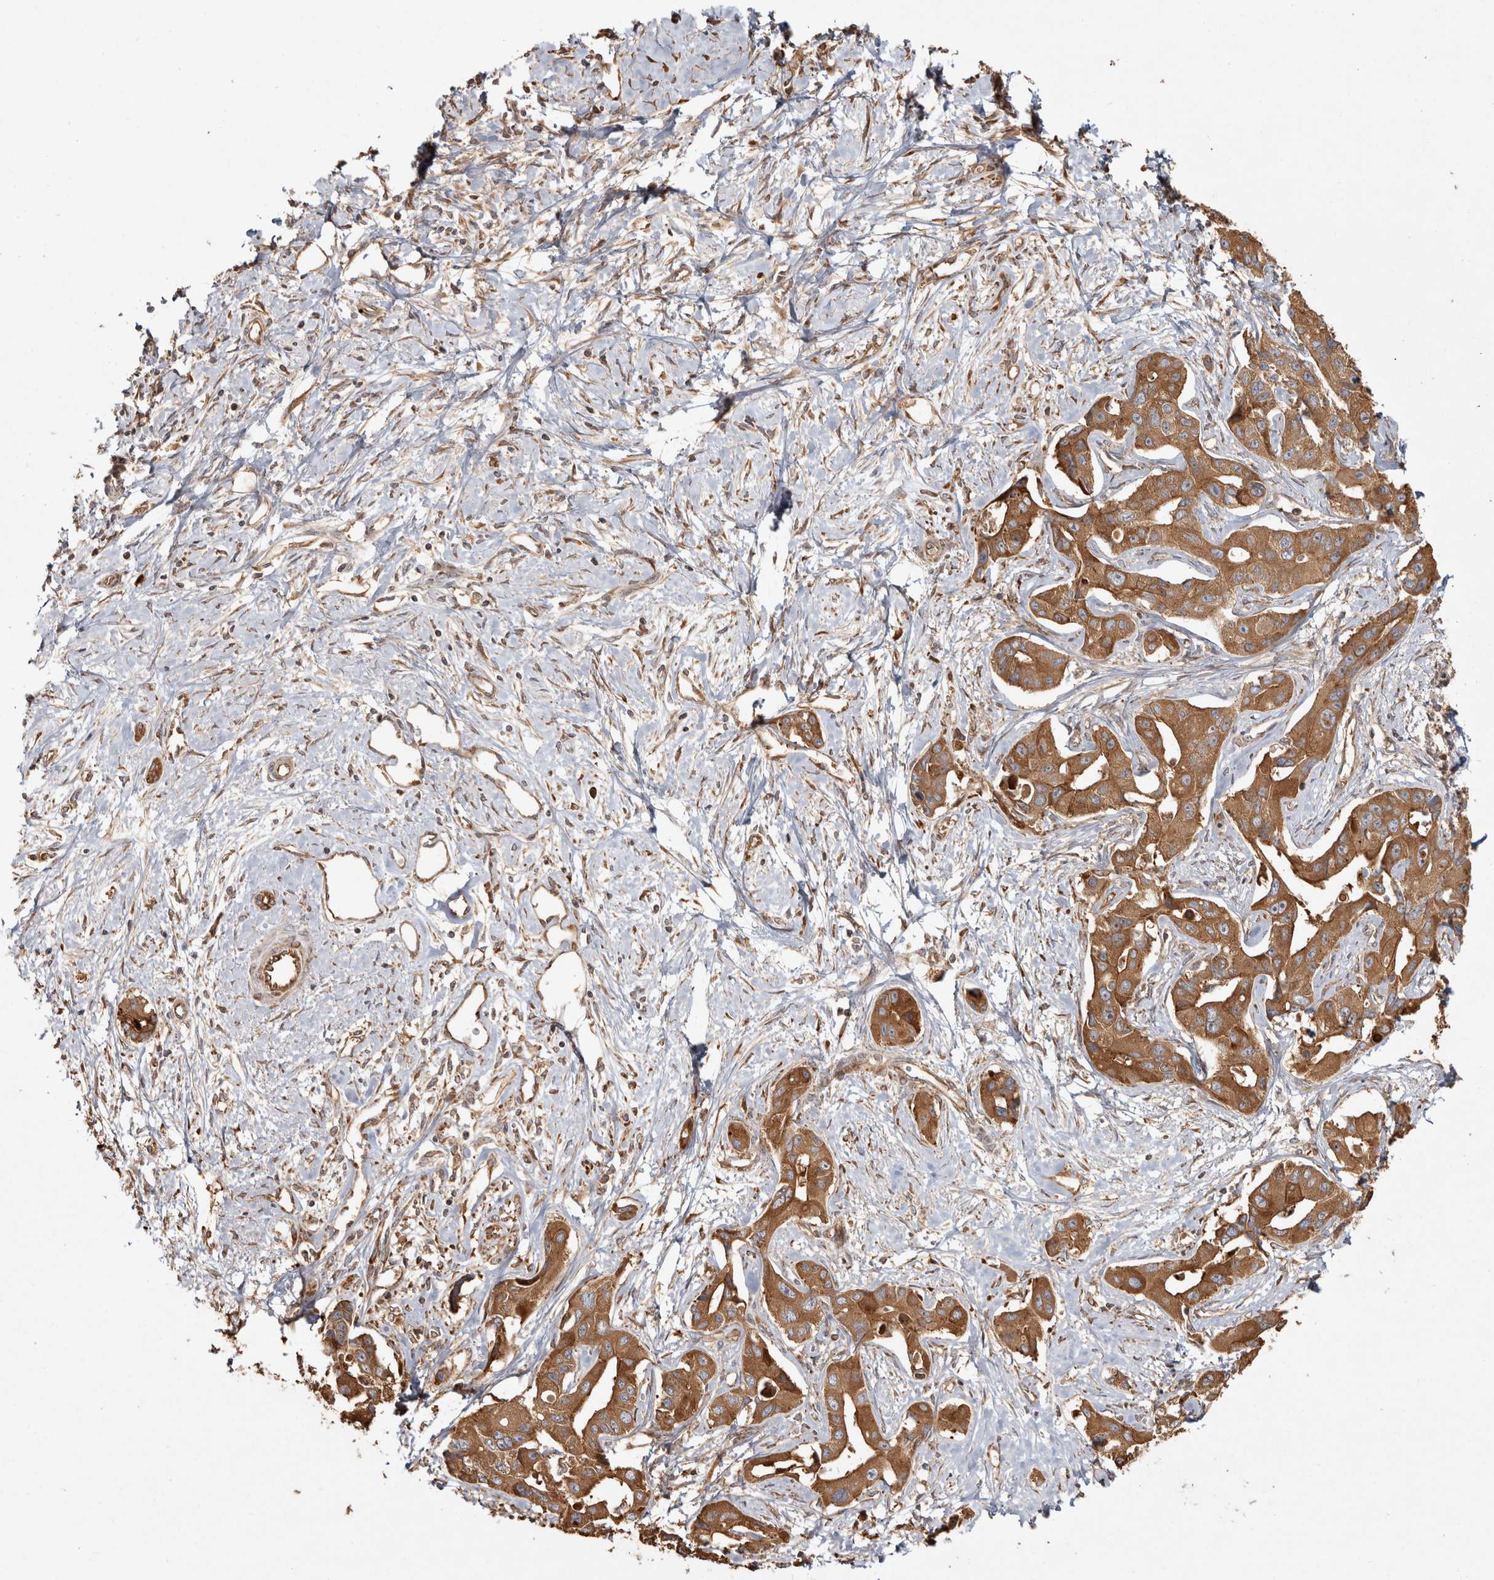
{"staining": {"intensity": "moderate", "quantity": ">75%", "location": "cytoplasmic/membranous"}, "tissue": "liver cancer", "cell_type": "Tumor cells", "image_type": "cancer", "snomed": [{"axis": "morphology", "description": "Cholangiocarcinoma"}, {"axis": "topography", "description": "Liver"}], "caption": "There is medium levels of moderate cytoplasmic/membranous expression in tumor cells of liver cholangiocarcinoma, as demonstrated by immunohistochemical staining (brown color).", "gene": "CAMSAP2", "patient": {"sex": "male", "age": 59}}